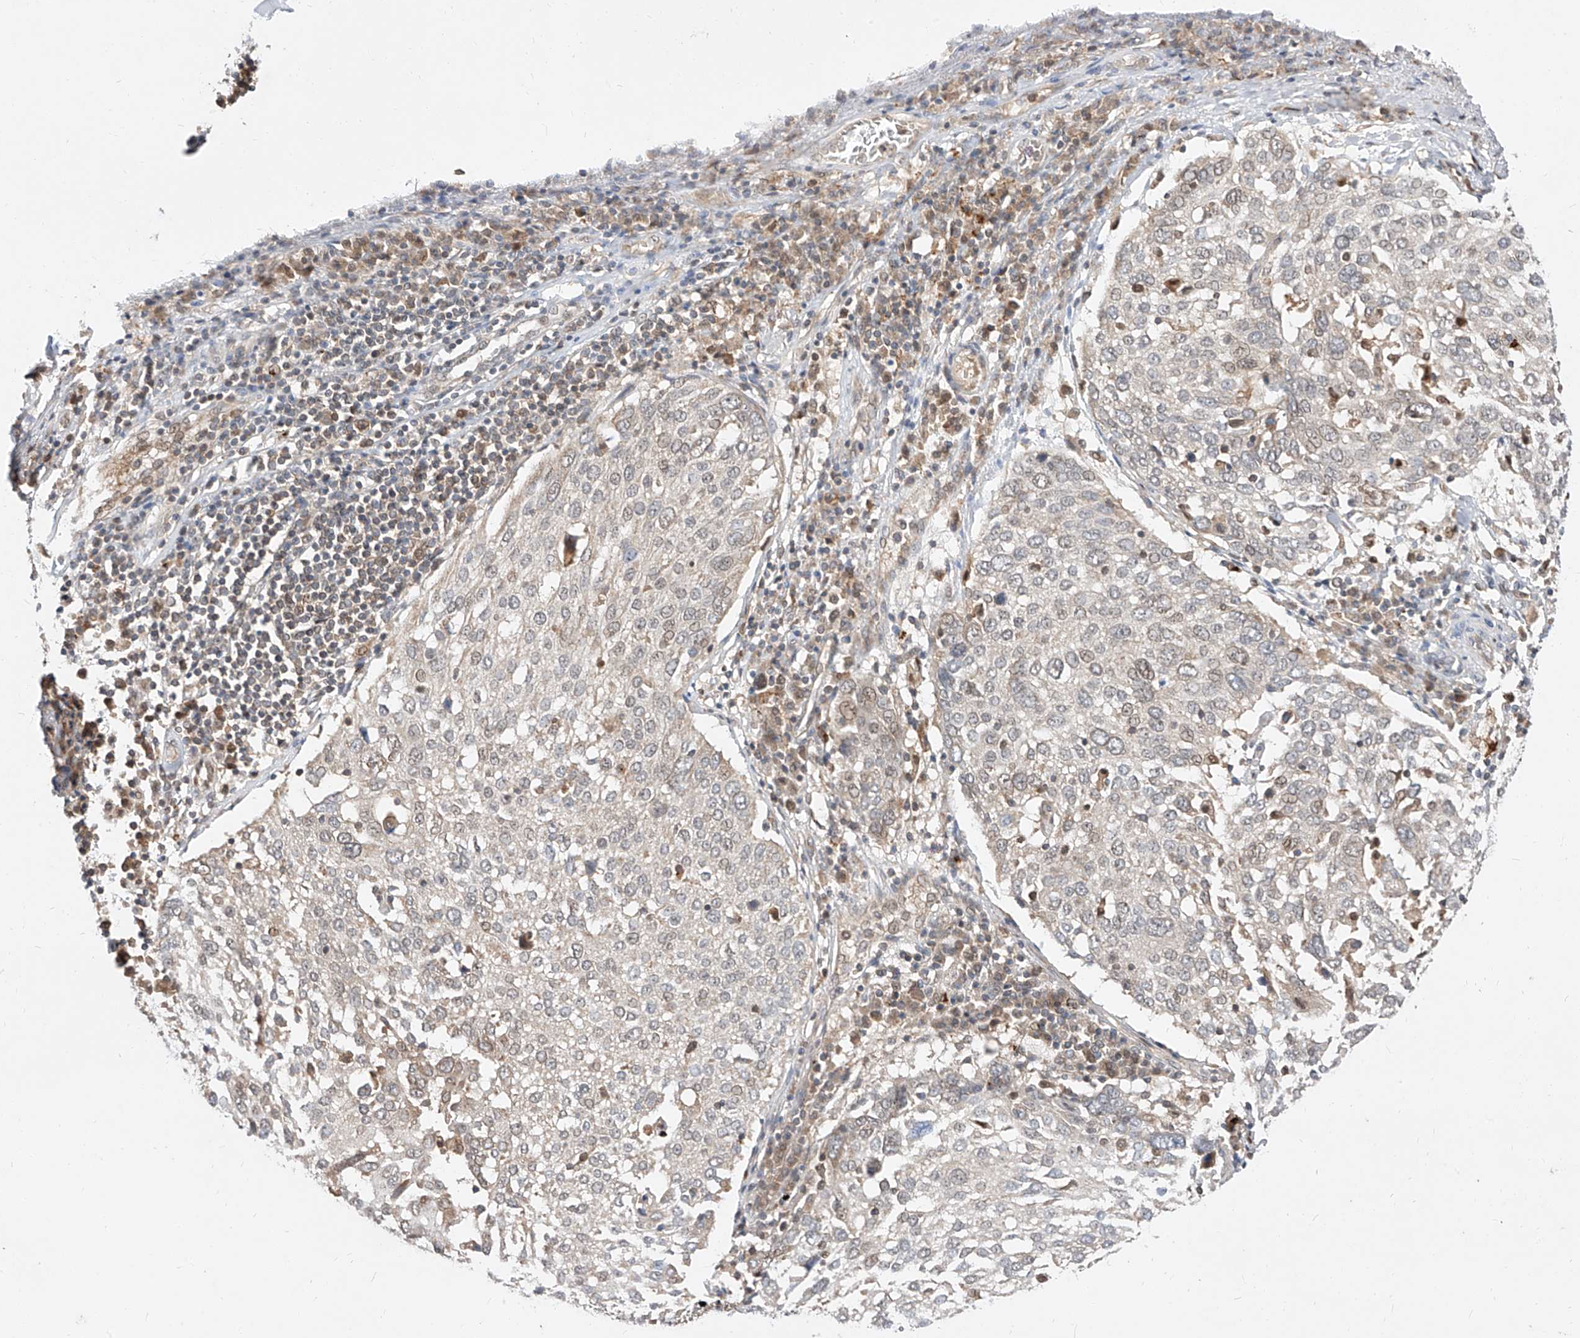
{"staining": {"intensity": "weak", "quantity": "<25%", "location": "nuclear"}, "tissue": "lung cancer", "cell_type": "Tumor cells", "image_type": "cancer", "snomed": [{"axis": "morphology", "description": "Squamous cell carcinoma, NOS"}, {"axis": "topography", "description": "Lung"}], "caption": "Tumor cells are negative for brown protein staining in squamous cell carcinoma (lung).", "gene": "DIRAS3", "patient": {"sex": "male", "age": 65}}